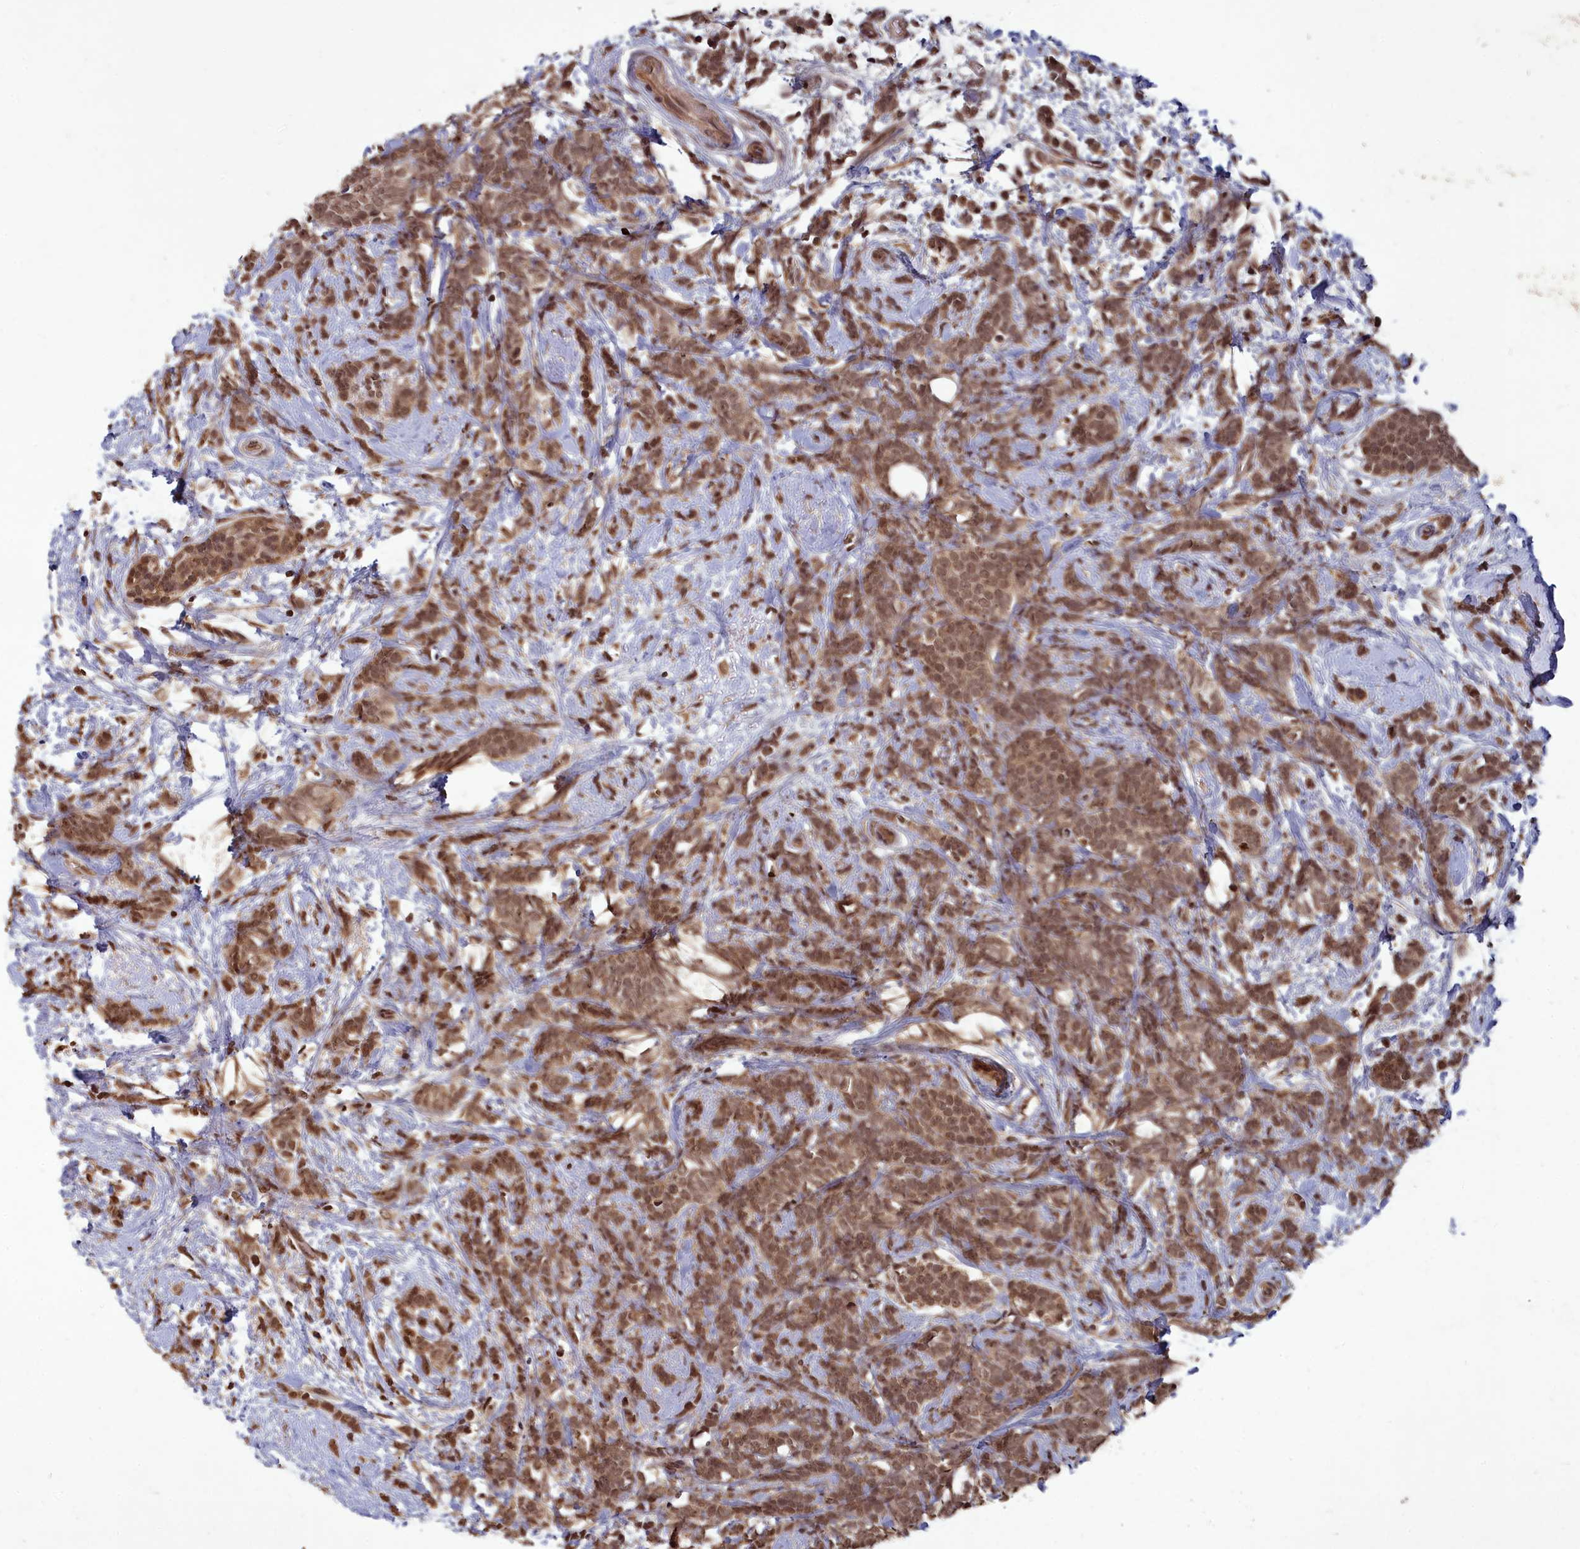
{"staining": {"intensity": "moderate", "quantity": ">75%", "location": "cytoplasmic/membranous,nuclear"}, "tissue": "breast cancer", "cell_type": "Tumor cells", "image_type": "cancer", "snomed": [{"axis": "morphology", "description": "Lobular carcinoma"}, {"axis": "topography", "description": "Breast"}], "caption": "Human lobular carcinoma (breast) stained with a protein marker exhibits moderate staining in tumor cells.", "gene": "SRMS", "patient": {"sex": "female", "age": 58}}